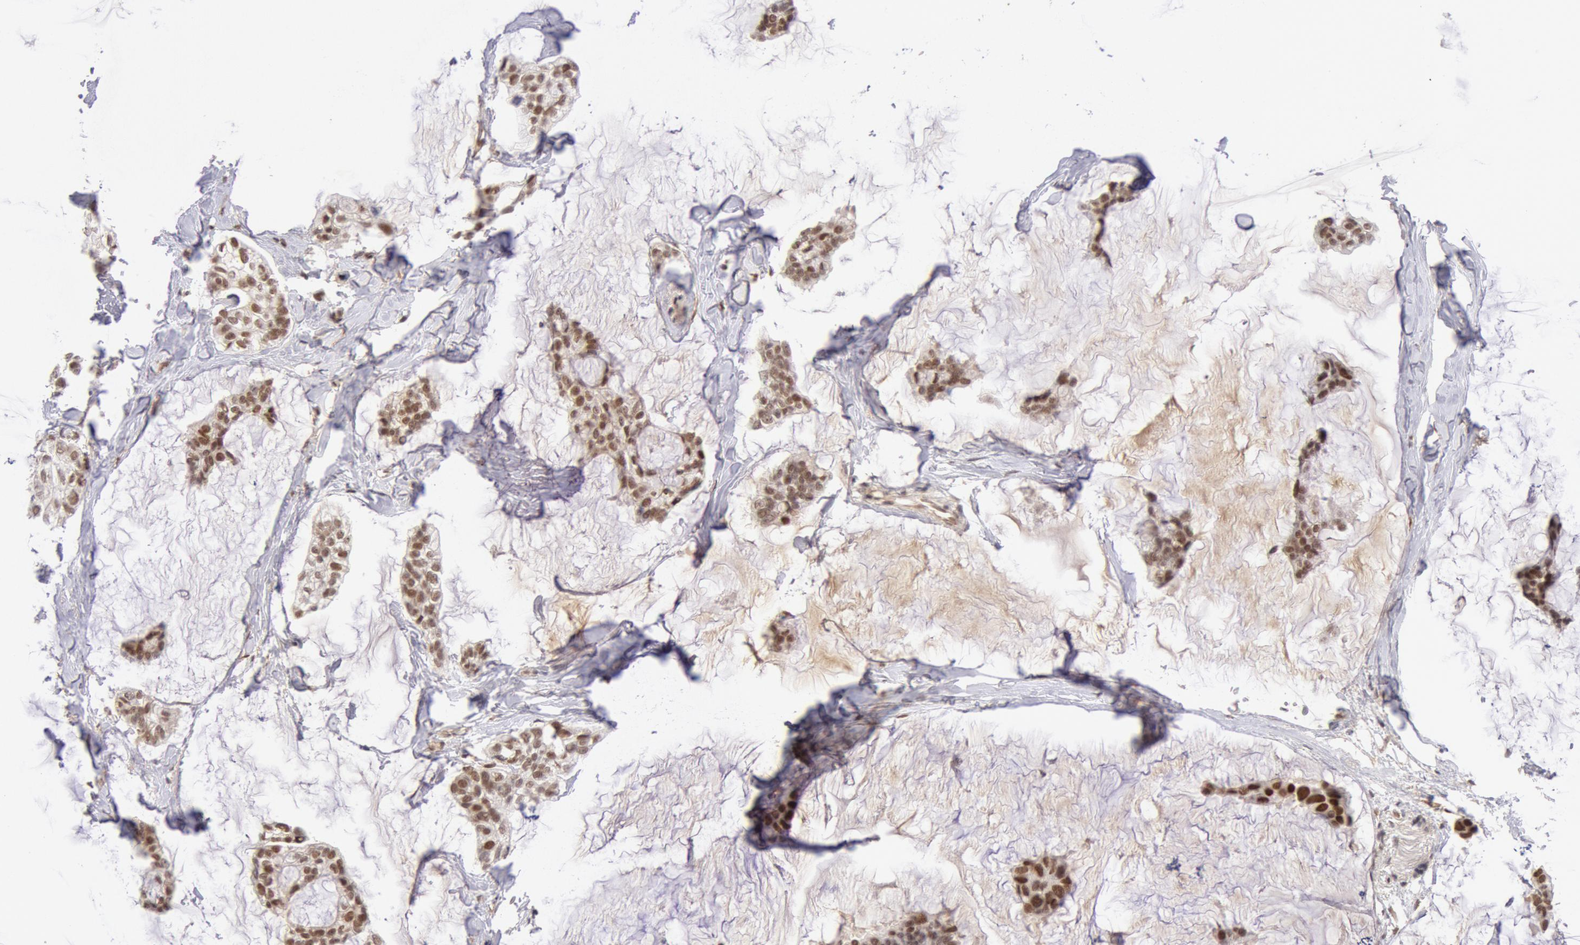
{"staining": {"intensity": "moderate", "quantity": ">75%", "location": "nuclear"}, "tissue": "breast cancer", "cell_type": "Tumor cells", "image_type": "cancer", "snomed": [{"axis": "morphology", "description": "Duct carcinoma"}, {"axis": "topography", "description": "Breast"}], "caption": "The image exhibits immunohistochemical staining of breast cancer. There is moderate nuclear positivity is present in about >75% of tumor cells.", "gene": "CDKN2B", "patient": {"sex": "female", "age": 93}}